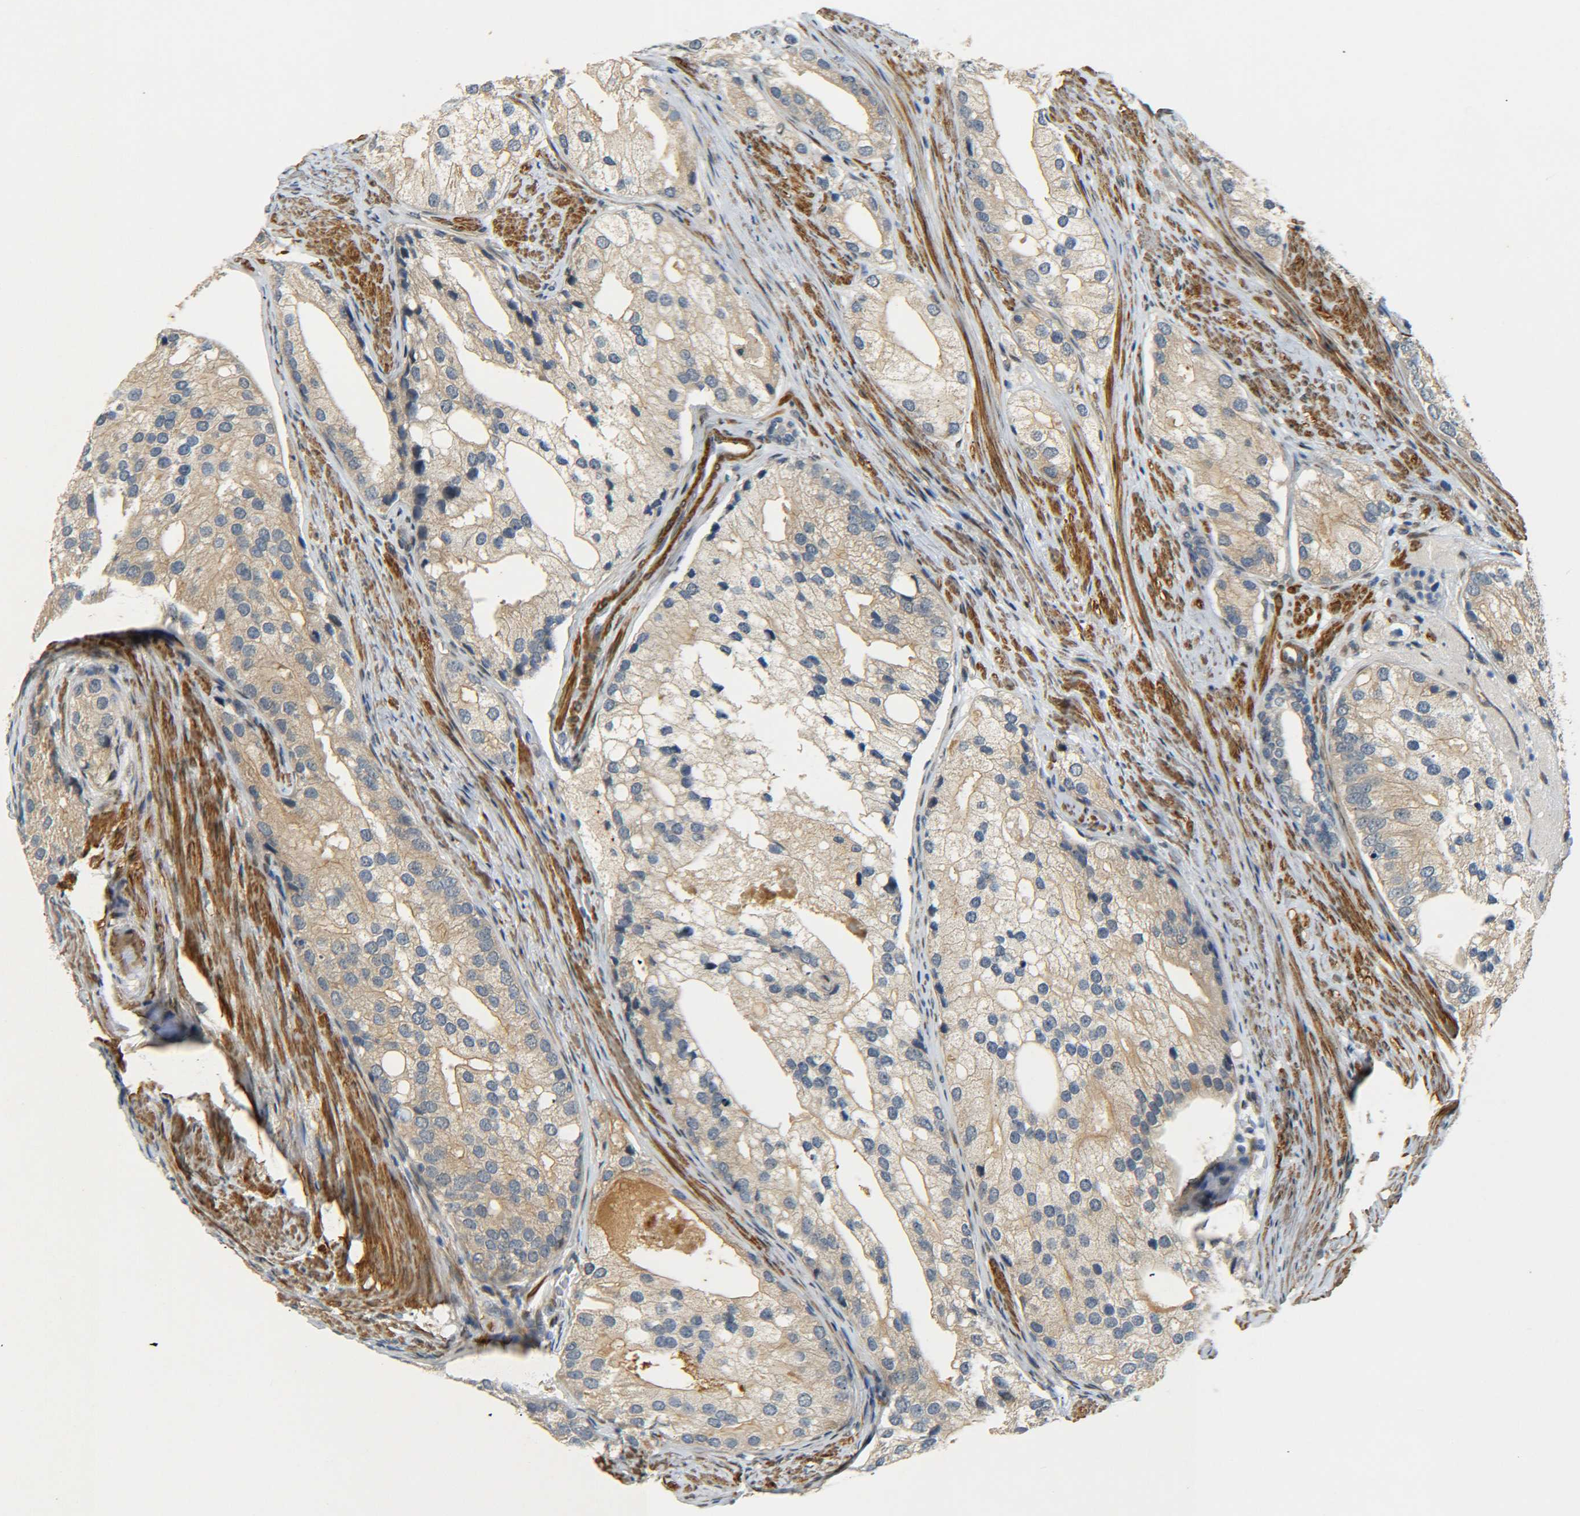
{"staining": {"intensity": "weak", "quantity": ">75%", "location": "cytoplasmic/membranous"}, "tissue": "prostate cancer", "cell_type": "Tumor cells", "image_type": "cancer", "snomed": [{"axis": "morphology", "description": "Adenocarcinoma, Low grade"}, {"axis": "topography", "description": "Prostate"}], "caption": "Prostate cancer (low-grade adenocarcinoma) was stained to show a protein in brown. There is low levels of weak cytoplasmic/membranous staining in about >75% of tumor cells. (Stains: DAB (3,3'-diaminobenzidine) in brown, nuclei in blue, Microscopy: brightfield microscopy at high magnification).", "gene": "MEIS1", "patient": {"sex": "male", "age": 69}}